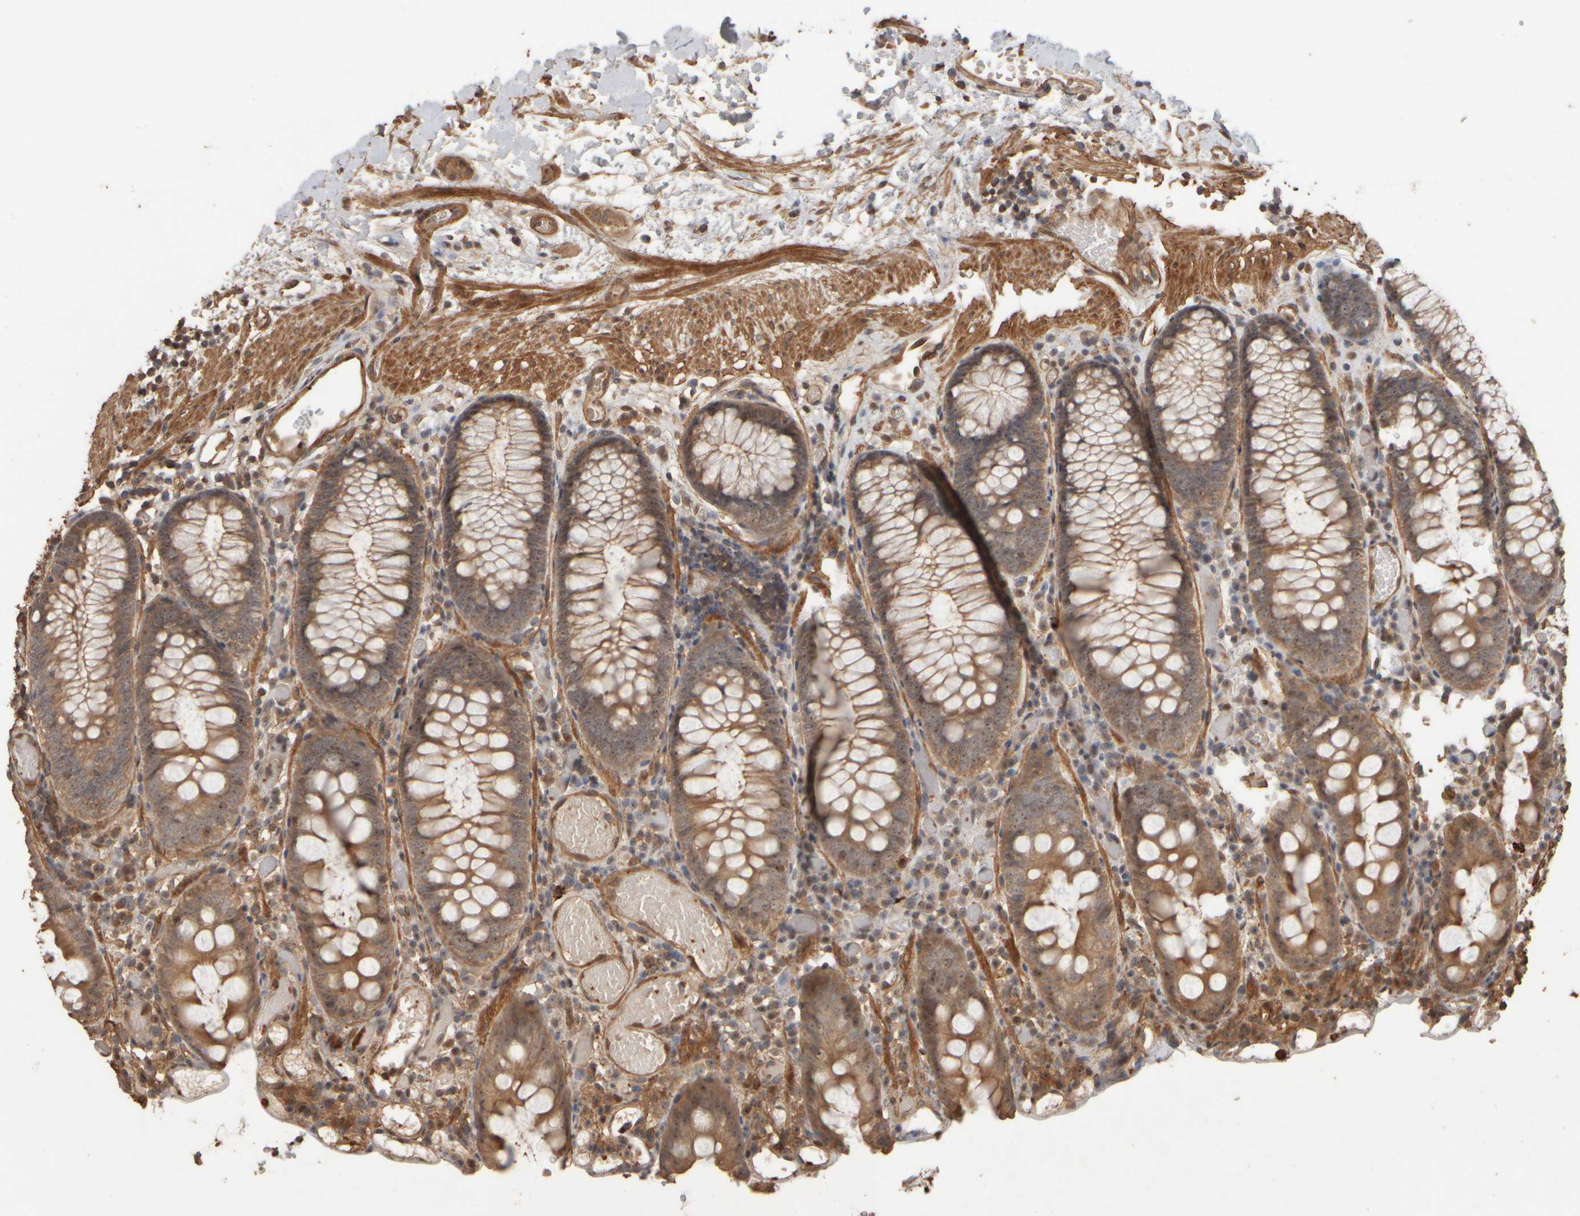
{"staining": {"intensity": "moderate", "quantity": ">75%", "location": "cytoplasmic/membranous"}, "tissue": "colon", "cell_type": "Endothelial cells", "image_type": "normal", "snomed": [{"axis": "morphology", "description": "Normal tissue, NOS"}, {"axis": "topography", "description": "Colon"}], "caption": "Protein expression by immunohistochemistry (IHC) reveals moderate cytoplasmic/membranous staining in approximately >75% of endothelial cells in normal colon.", "gene": "SPHK1", "patient": {"sex": "male", "age": 14}}